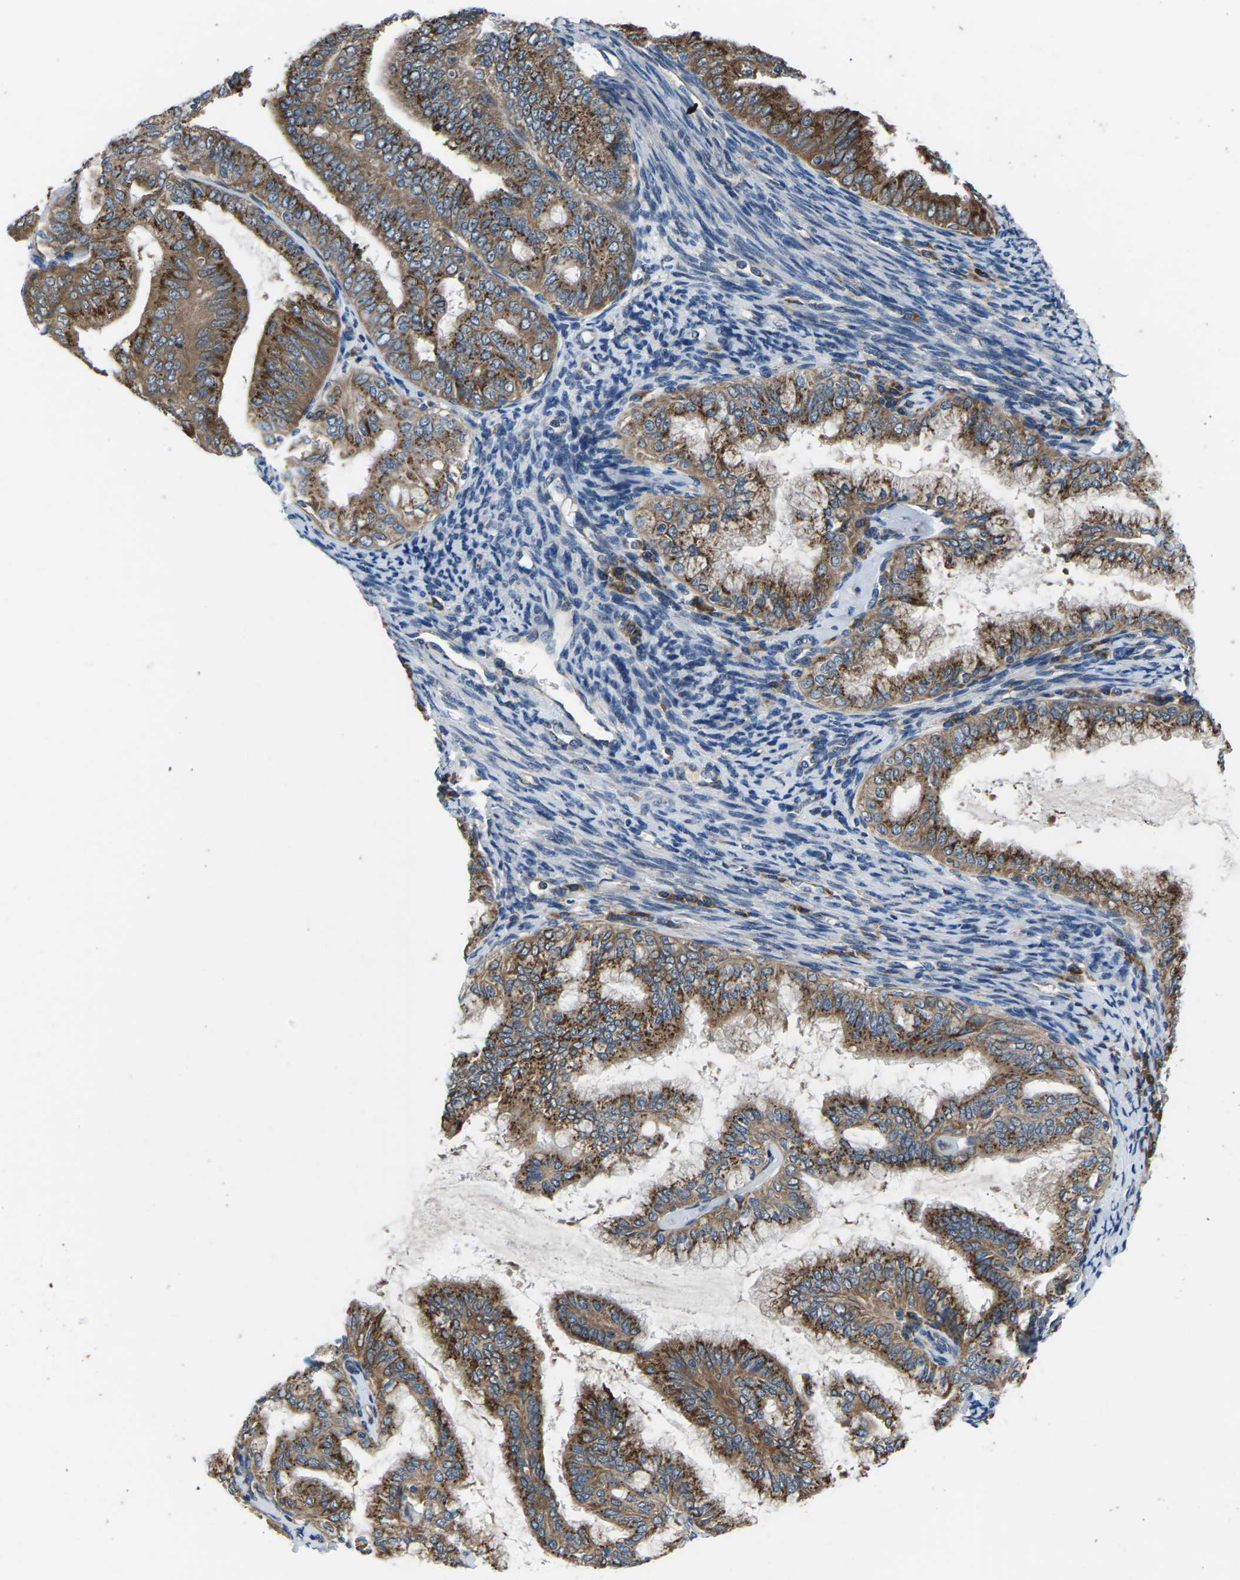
{"staining": {"intensity": "moderate", "quantity": ">75%", "location": "cytoplasmic/membranous"}, "tissue": "endometrial cancer", "cell_type": "Tumor cells", "image_type": "cancer", "snomed": [{"axis": "morphology", "description": "Adenocarcinoma, NOS"}, {"axis": "topography", "description": "Endometrium"}], "caption": "IHC of endometrial cancer reveals medium levels of moderate cytoplasmic/membranous positivity in approximately >75% of tumor cells. (Brightfield microscopy of DAB IHC at high magnification).", "gene": "GABRP", "patient": {"sex": "female", "age": 63}}